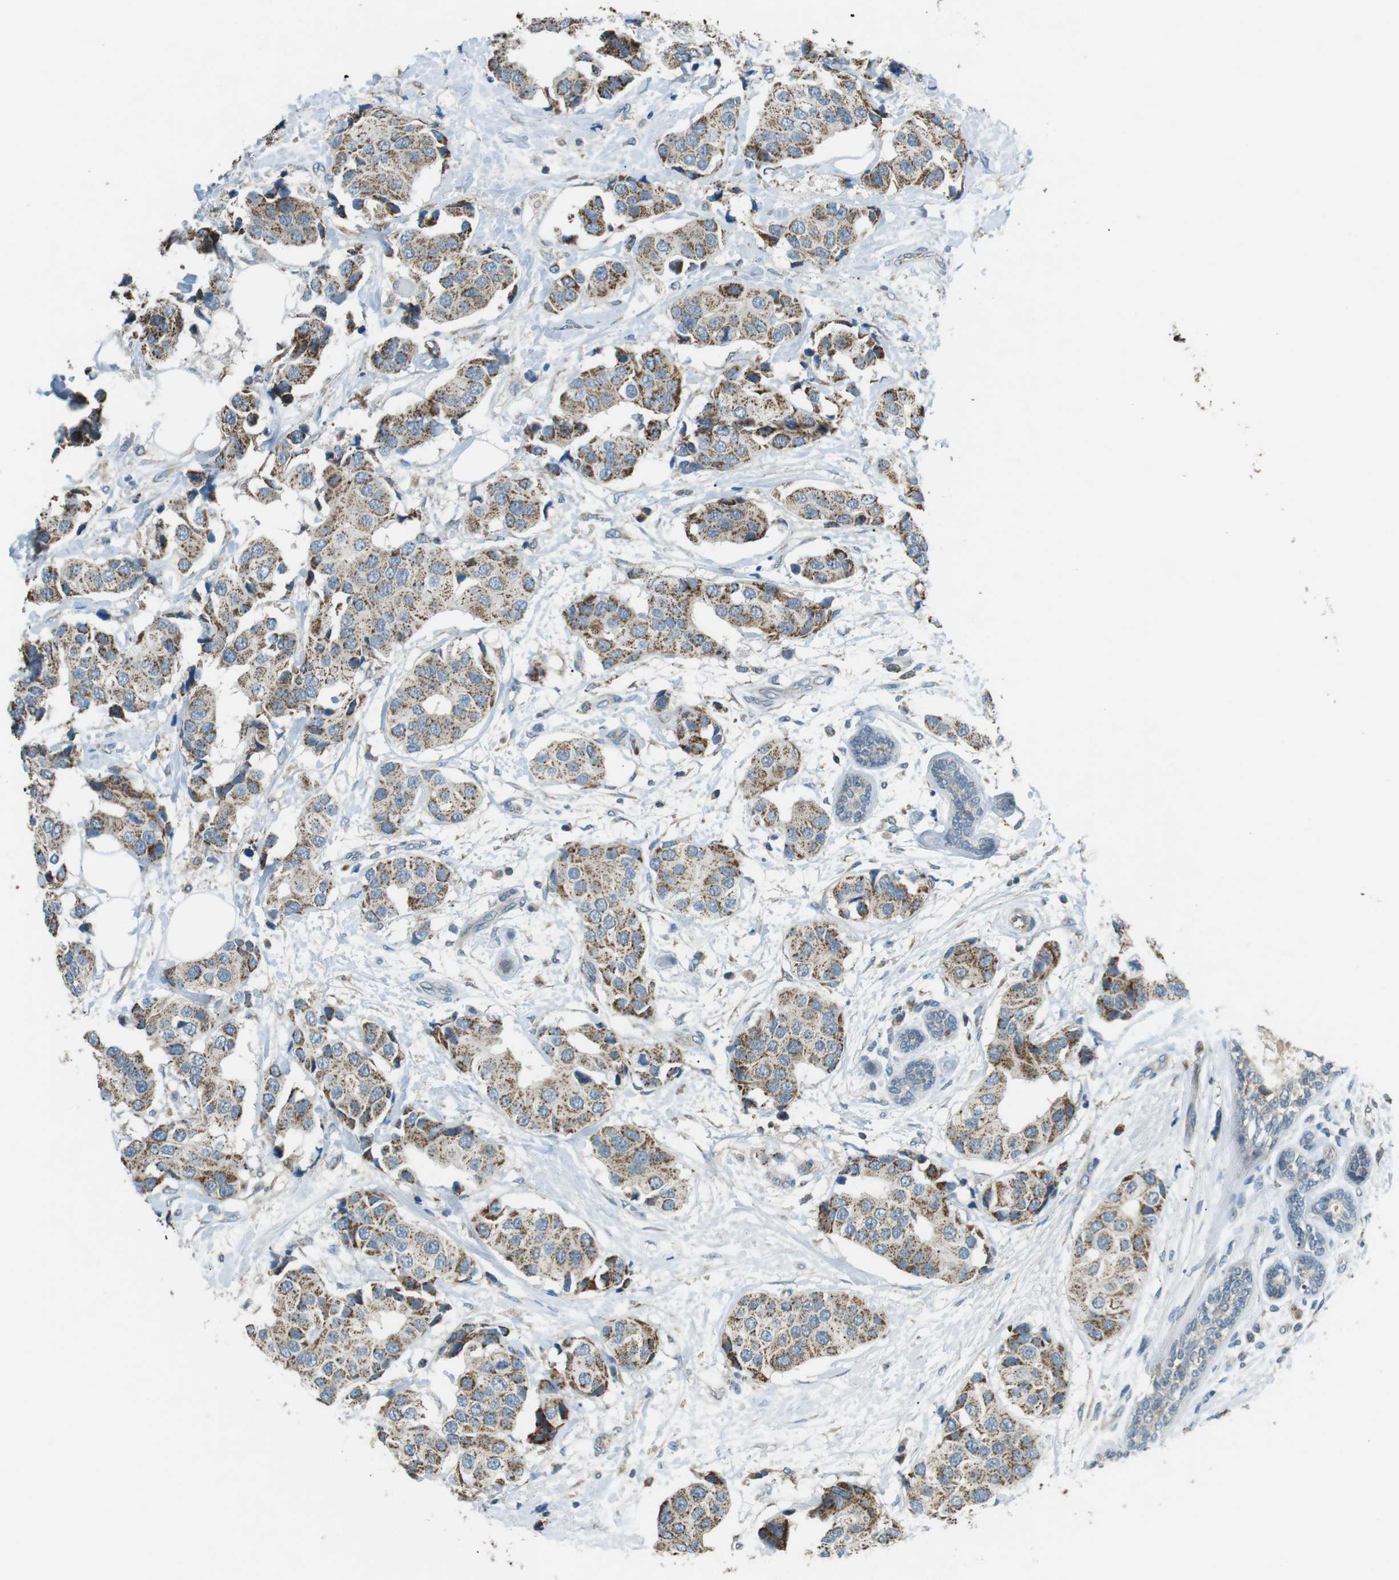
{"staining": {"intensity": "moderate", "quantity": ">75%", "location": "cytoplasmic/membranous"}, "tissue": "breast cancer", "cell_type": "Tumor cells", "image_type": "cancer", "snomed": [{"axis": "morphology", "description": "Normal tissue, NOS"}, {"axis": "morphology", "description": "Duct carcinoma"}, {"axis": "topography", "description": "Breast"}], "caption": "A high-resolution image shows immunohistochemistry (IHC) staining of invasive ductal carcinoma (breast), which reveals moderate cytoplasmic/membranous expression in approximately >75% of tumor cells.", "gene": "BACE1", "patient": {"sex": "female", "age": 39}}